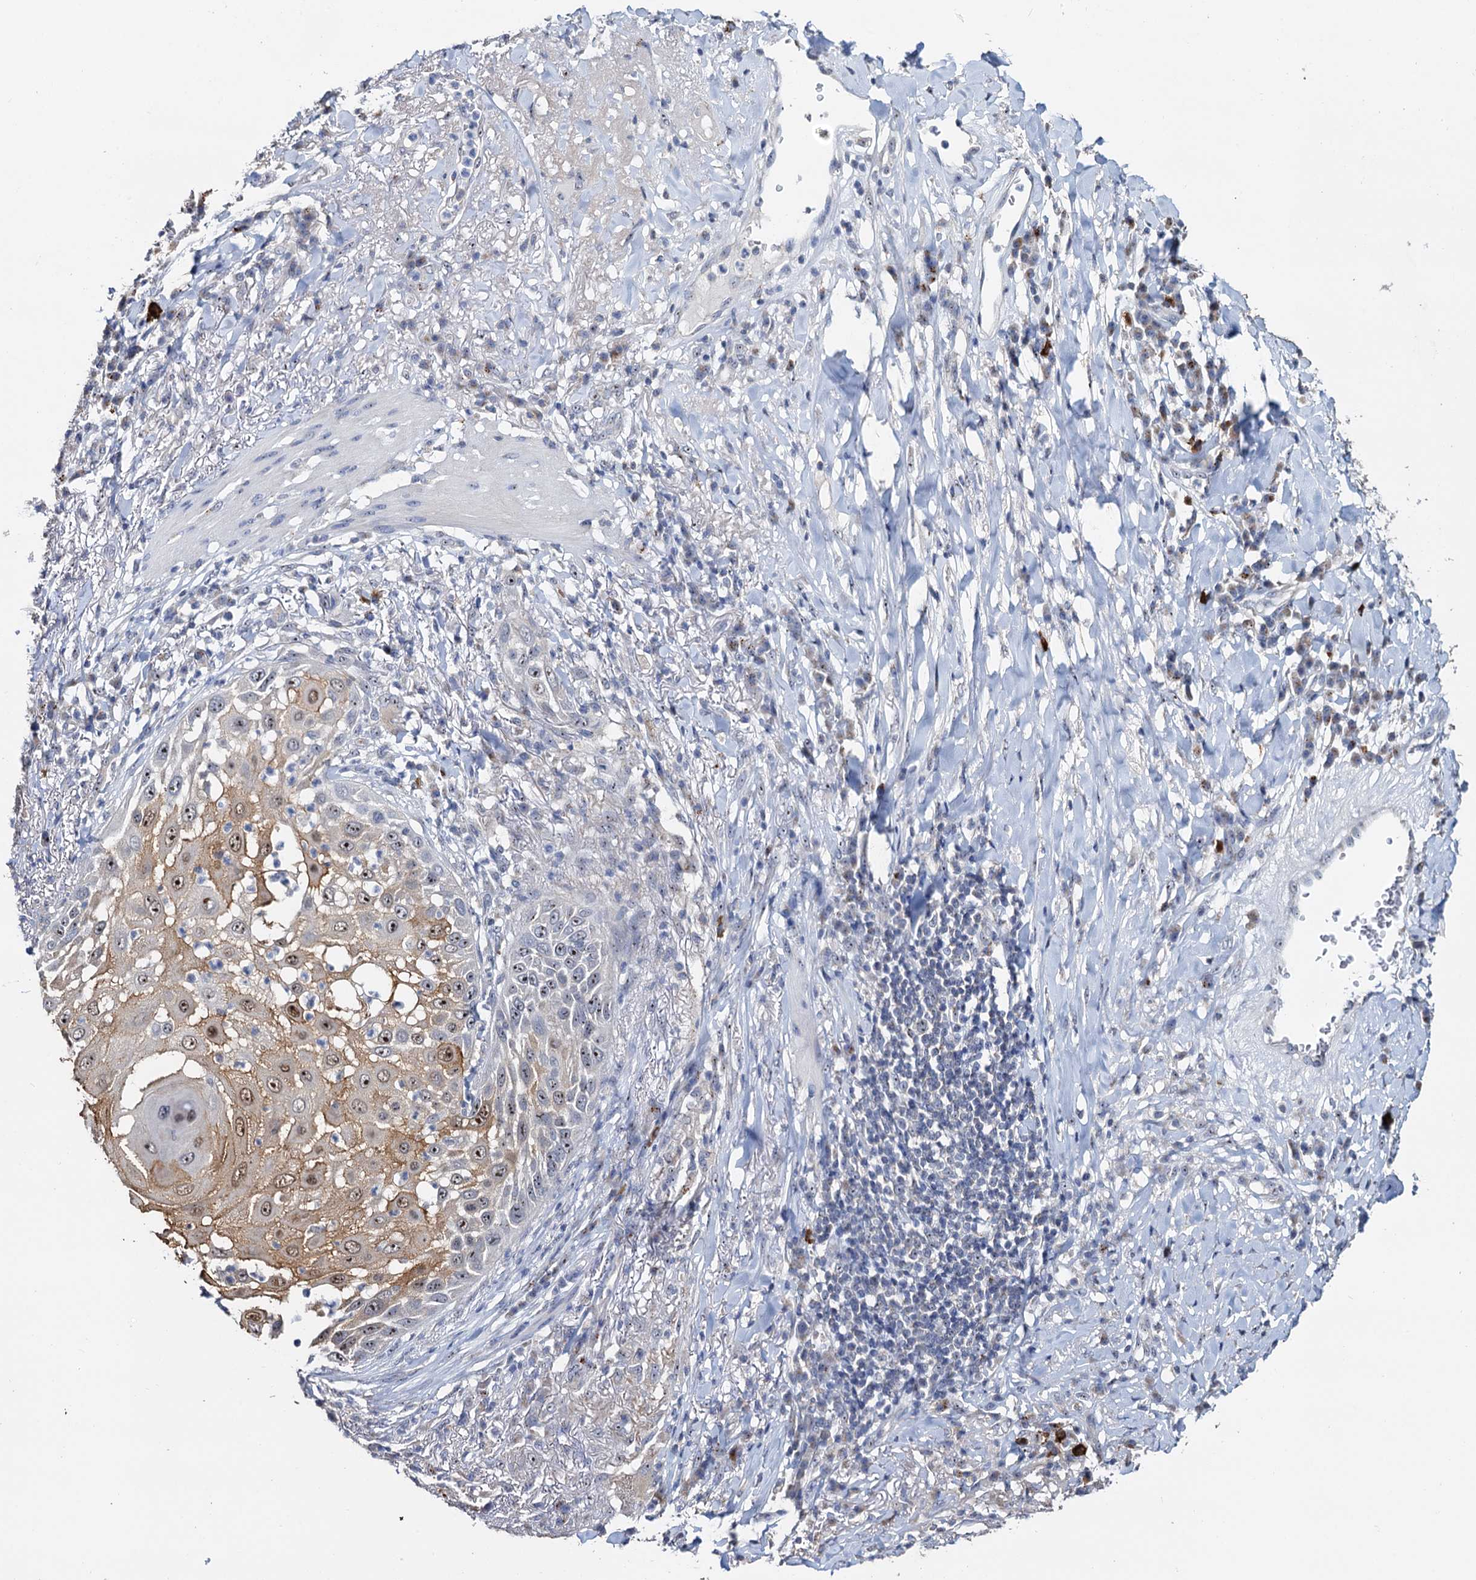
{"staining": {"intensity": "moderate", "quantity": ">75%", "location": "cytoplasmic/membranous,nuclear"}, "tissue": "skin cancer", "cell_type": "Tumor cells", "image_type": "cancer", "snomed": [{"axis": "morphology", "description": "Squamous cell carcinoma, NOS"}, {"axis": "topography", "description": "Skin"}], "caption": "A photomicrograph of squamous cell carcinoma (skin) stained for a protein displays moderate cytoplasmic/membranous and nuclear brown staining in tumor cells. The protein is shown in brown color, while the nuclei are stained blue.", "gene": "C2CD3", "patient": {"sex": "female", "age": 44}}